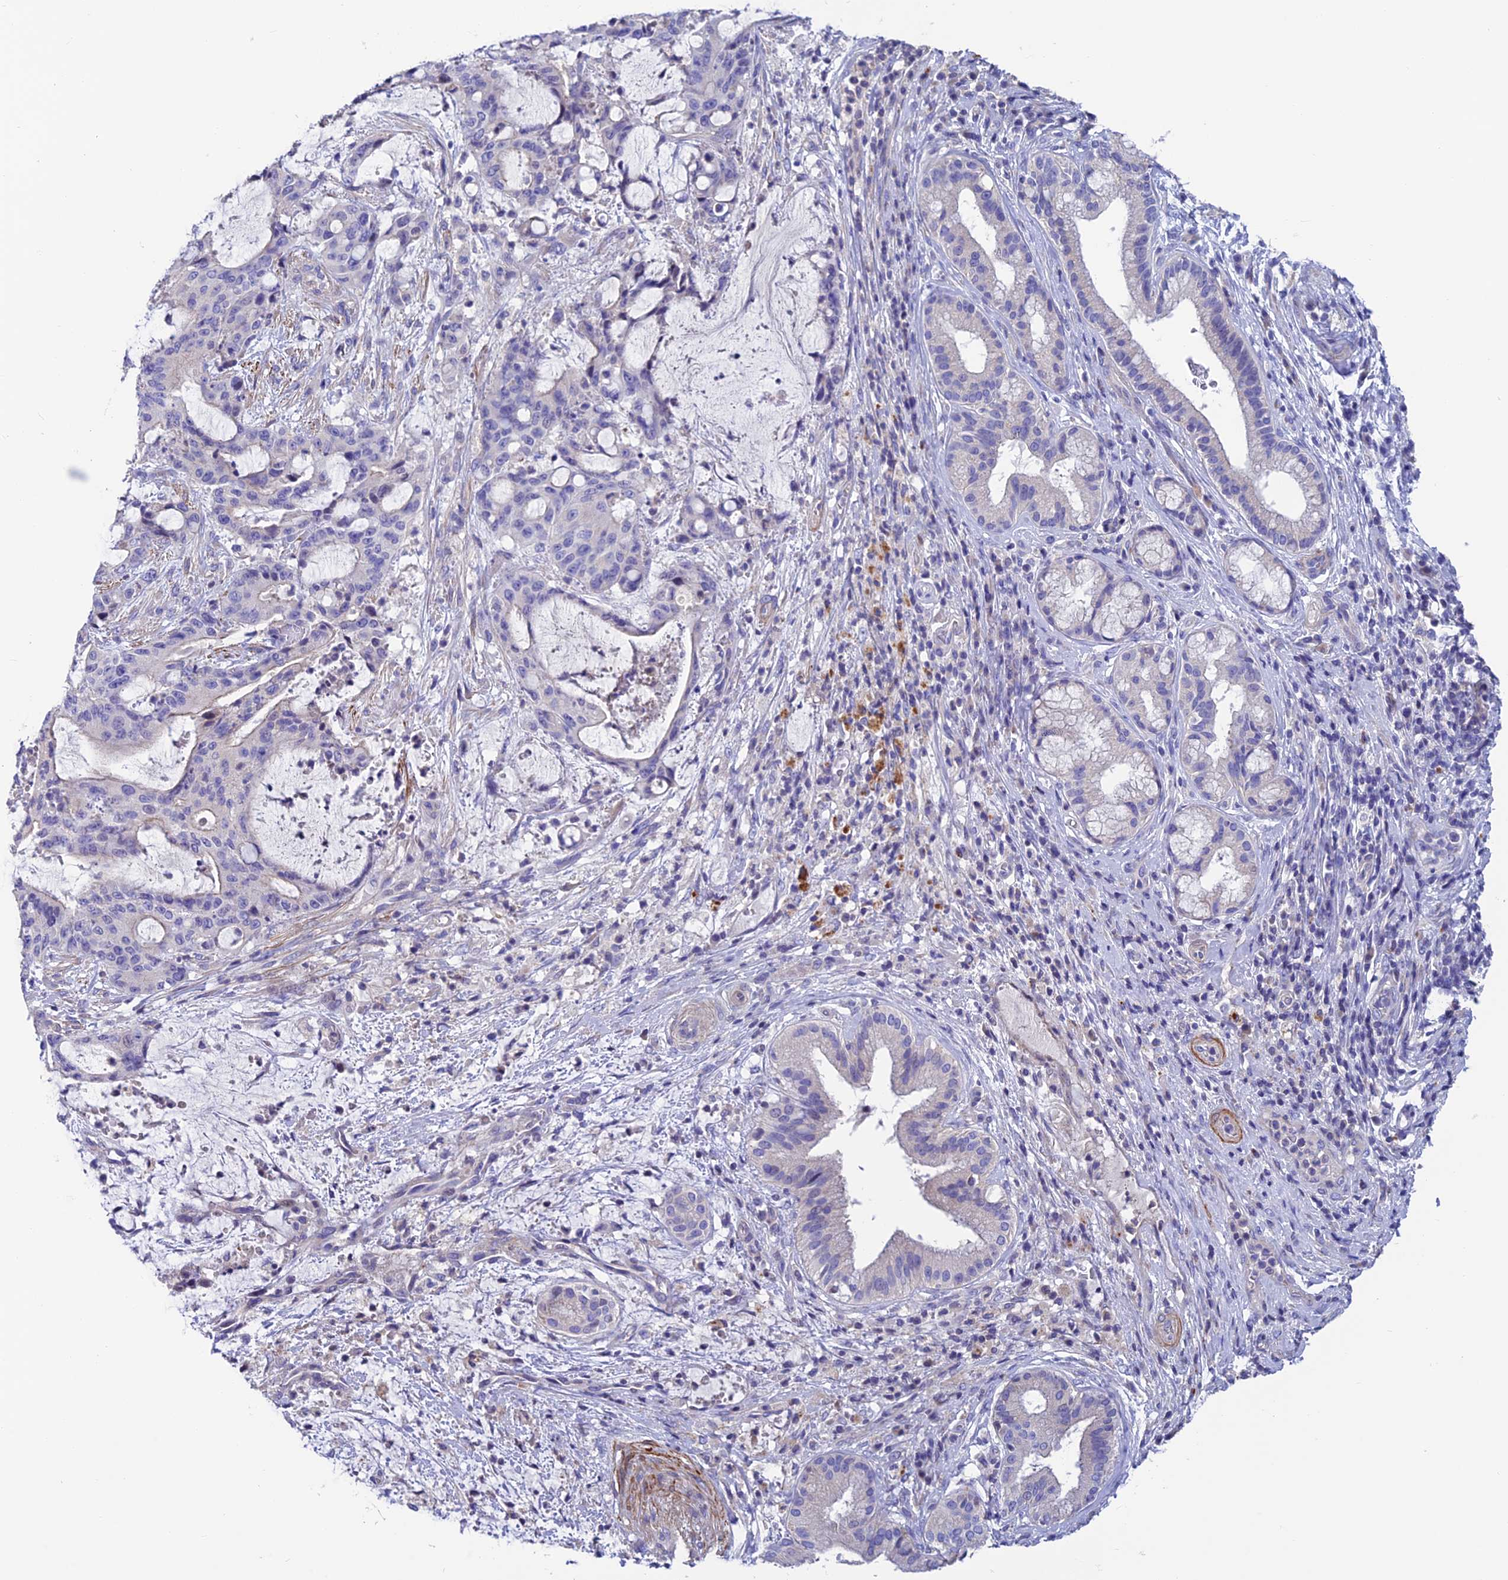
{"staining": {"intensity": "negative", "quantity": "none", "location": "none"}, "tissue": "liver cancer", "cell_type": "Tumor cells", "image_type": "cancer", "snomed": [{"axis": "morphology", "description": "Normal tissue, NOS"}, {"axis": "morphology", "description": "Cholangiocarcinoma"}, {"axis": "topography", "description": "Liver"}, {"axis": "topography", "description": "Peripheral nerve tissue"}], "caption": "Immunohistochemistry (IHC) of human cholangiocarcinoma (liver) shows no staining in tumor cells.", "gene": "FAM178B", "patient": {"sex": "female", "age": 73}}